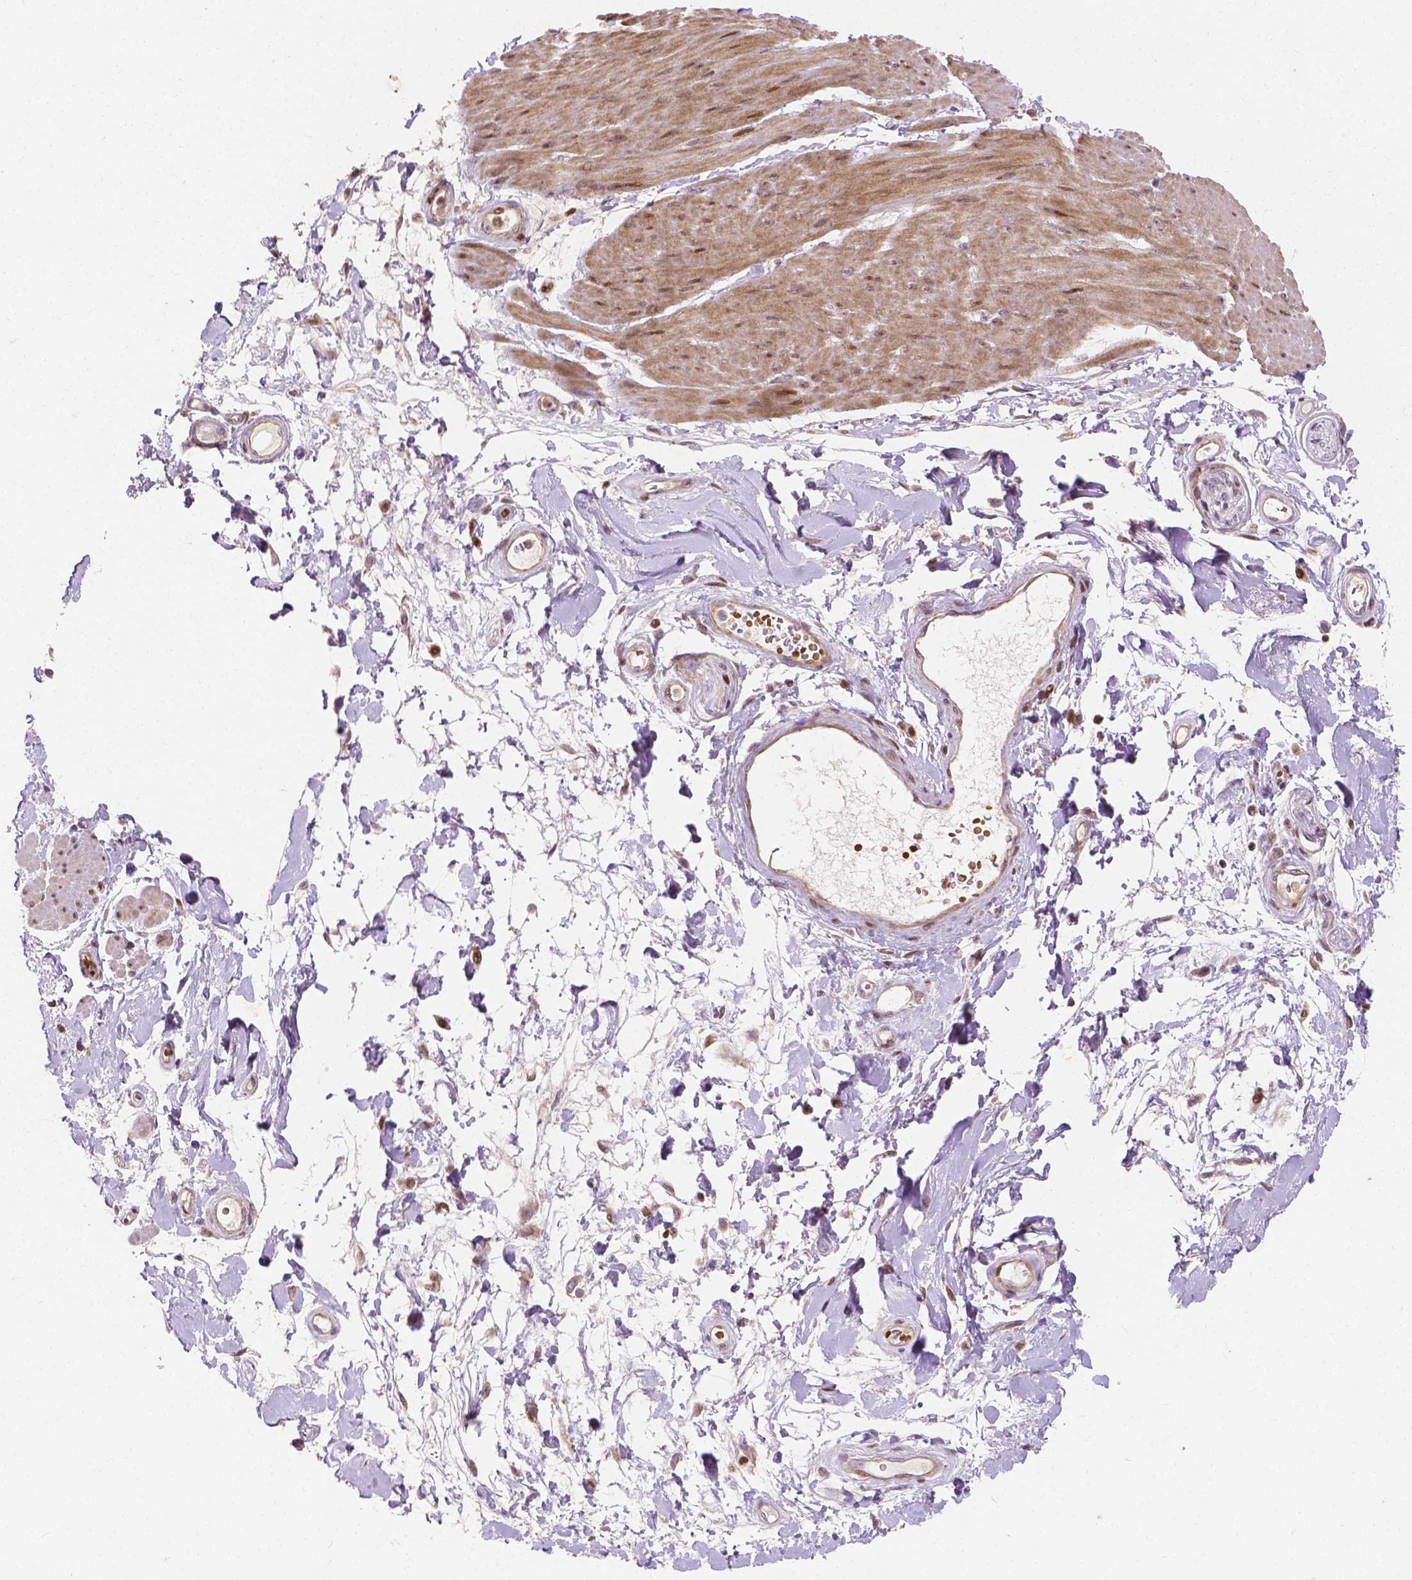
{"staining": {"intensity": "negative", "quantity": "none", "location": "none"}, "tissue": "adipose tissue", "cell_type": "Adipocytes", "image_type": "normal", "snomed": [{"axis": "morphology", "description": "Normal tissue, NOS"}, {"axis": "topography", "description": "Urinary bladder"}, {"axis": "topography", "description": "Peripheral nerve tissue"}], "caption": "Micrograph shows no significant protein staining in adipocytes of unremarkable adipose tissue.", "gene": "PTPN18", "patient": {"sex": "female", "age": 60}}